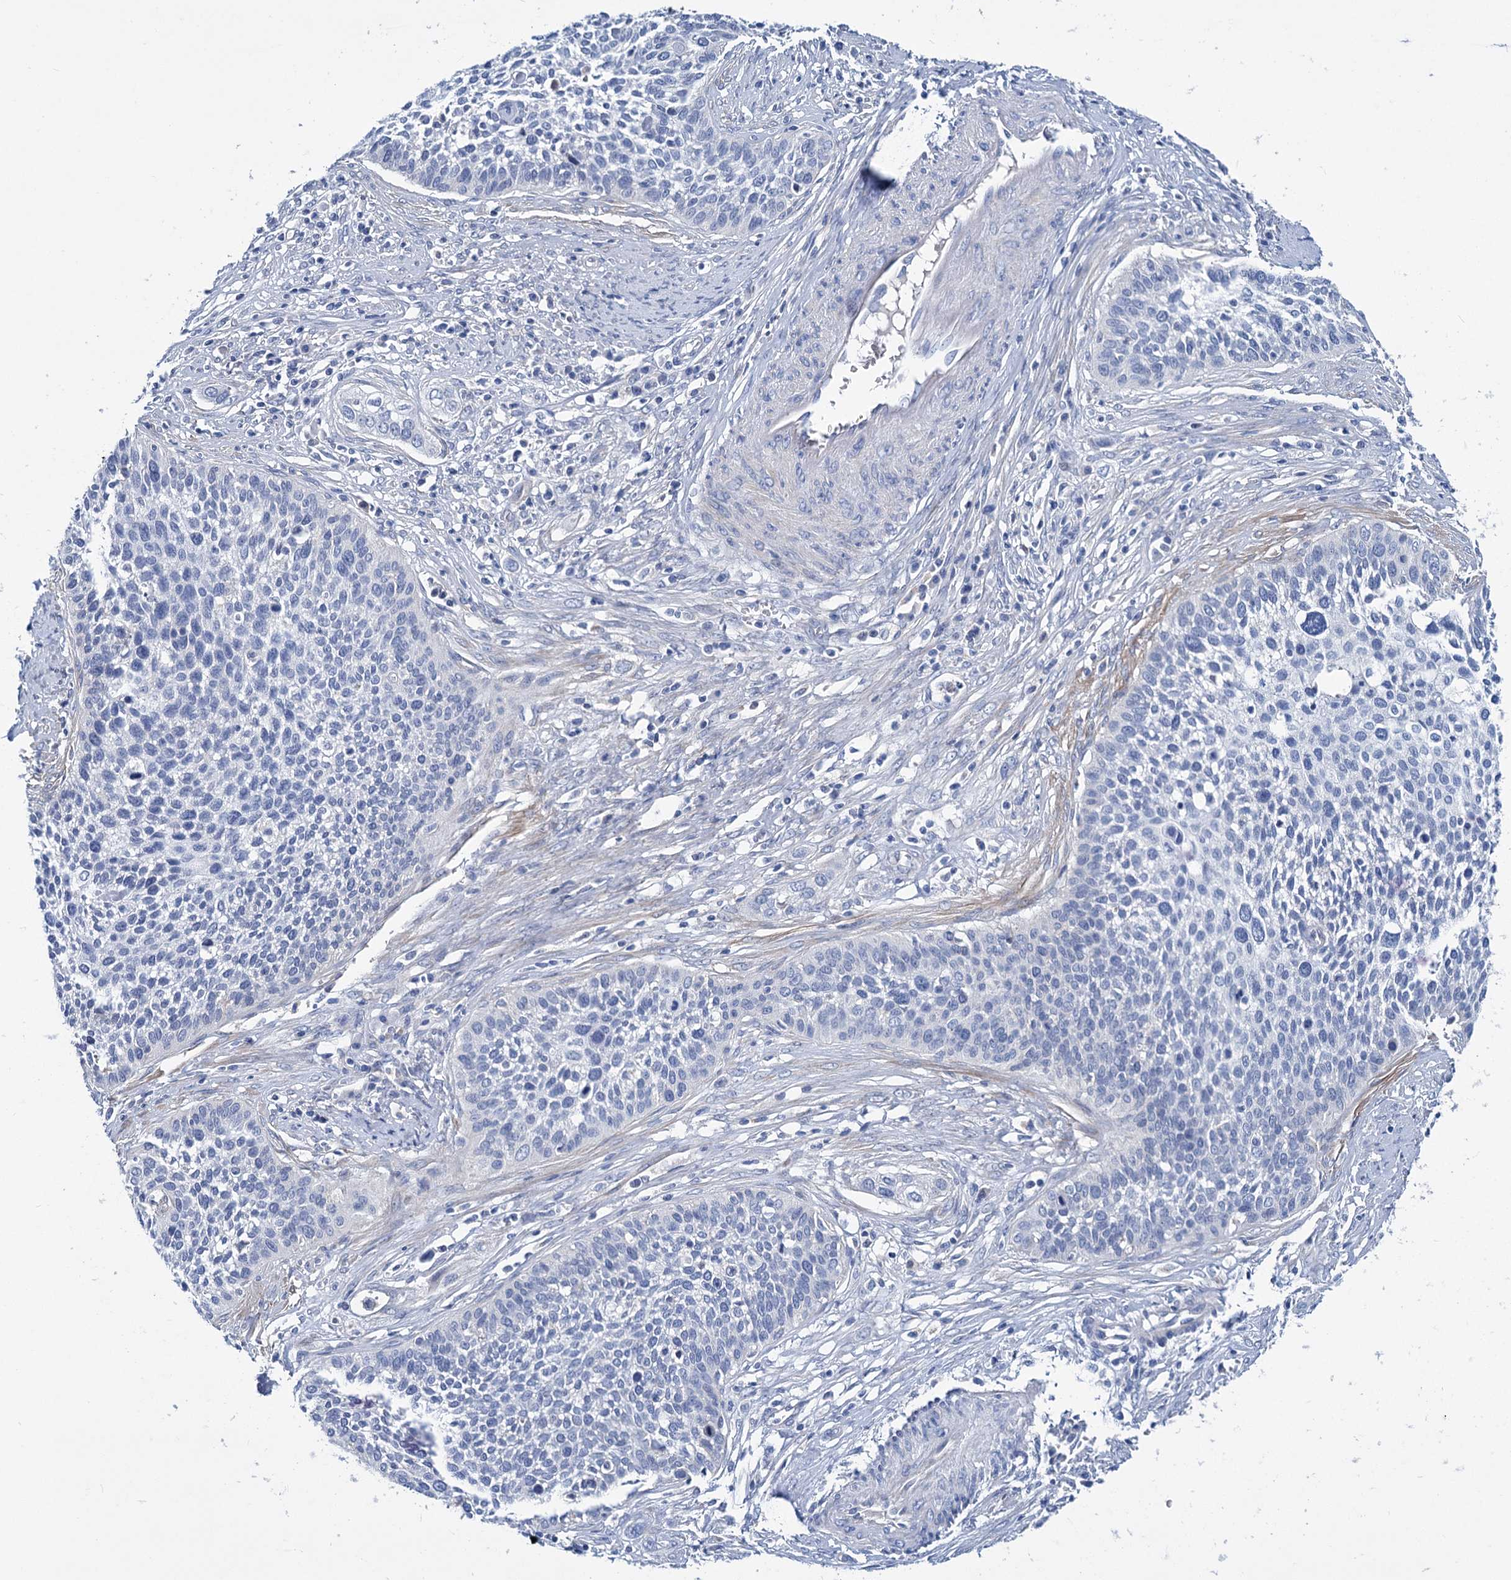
{"staining": {"intensity": "negative", "quantity": "none", "location": "none"}, "tissue": "cervical cancer", "cell_type": "Tumor cells", "image_type": "cancer", "snomed": [{"axis": "morphology", "description": "Squamous cell carcinoma, NOS"}, {"axis": "topography", "description": "Cervix"}], "caption": "The immunohistochemistry (IHC) image has no significant expression in tumor cells of squamous cell carcinoma (cervical) tissue. (DAB (3,3'-diaminobenzidine) immunohistochemistry (IHC), high magnification).", "gene": "CHDH", "patient": {"sex": "female", "age": 34}}